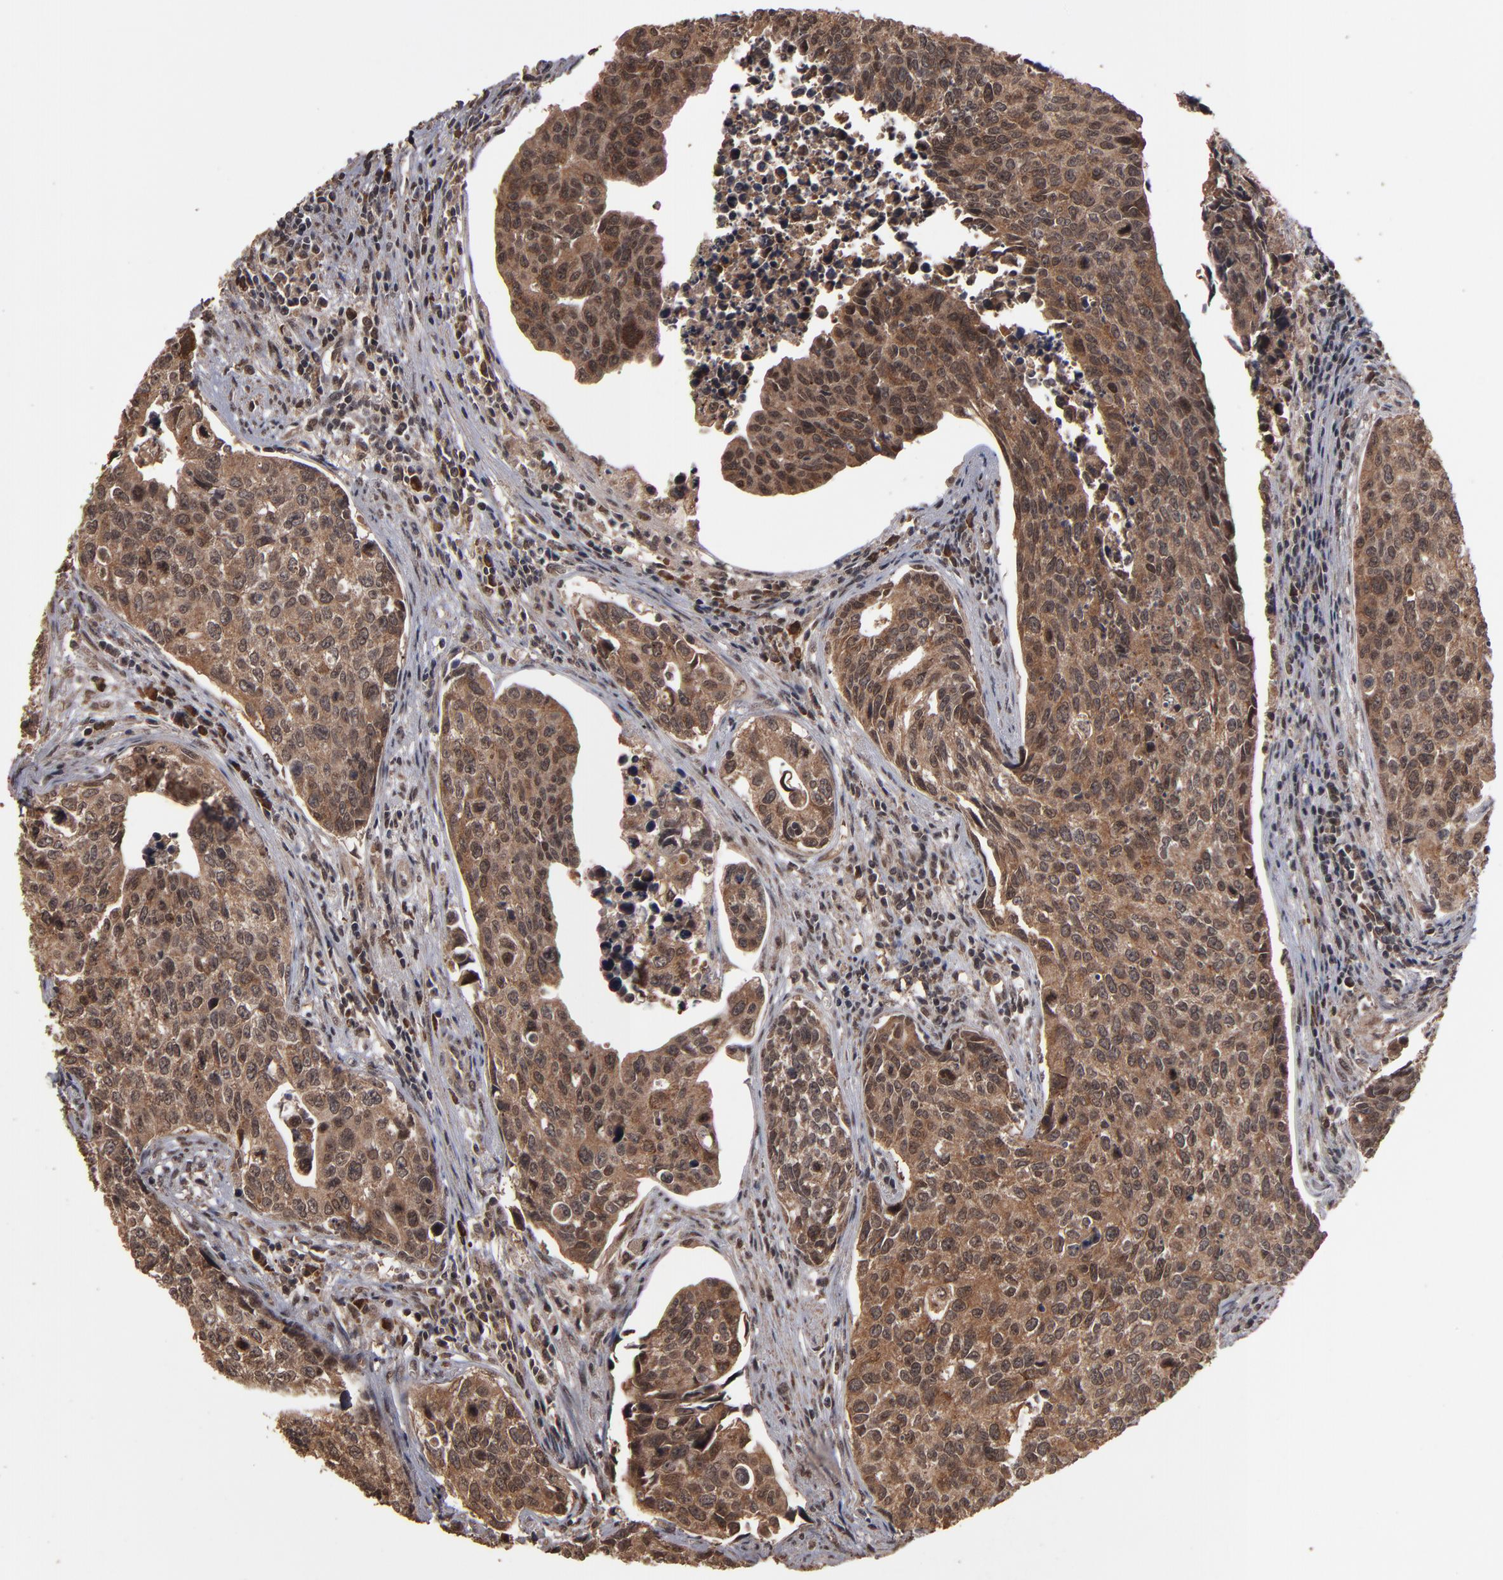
{"staining": {"intensity": "strong", "quantity": ">75%", "location": "cytoplasmic/membranous,nuclear"}, "tissue": "urothelial cancer", "cell_type": "Tumor cells", "image_type": "cancer", "snomed": [{"axis": "morphology", "description": "Urothelial carcinoma, High grade"}, {"axis": "topography", "description": "Urinary bladder"}], "caption": "A histopathology image of high-grade urothelial carcinoma stained for a protein reveals strong cytoplasmic/membranous and nuclear brown staining in tumor cells. (IHC, brightfield microscopy, high magnification).", "gene": "NXF2B", "patient": {"sex": "male", "age": 81}}